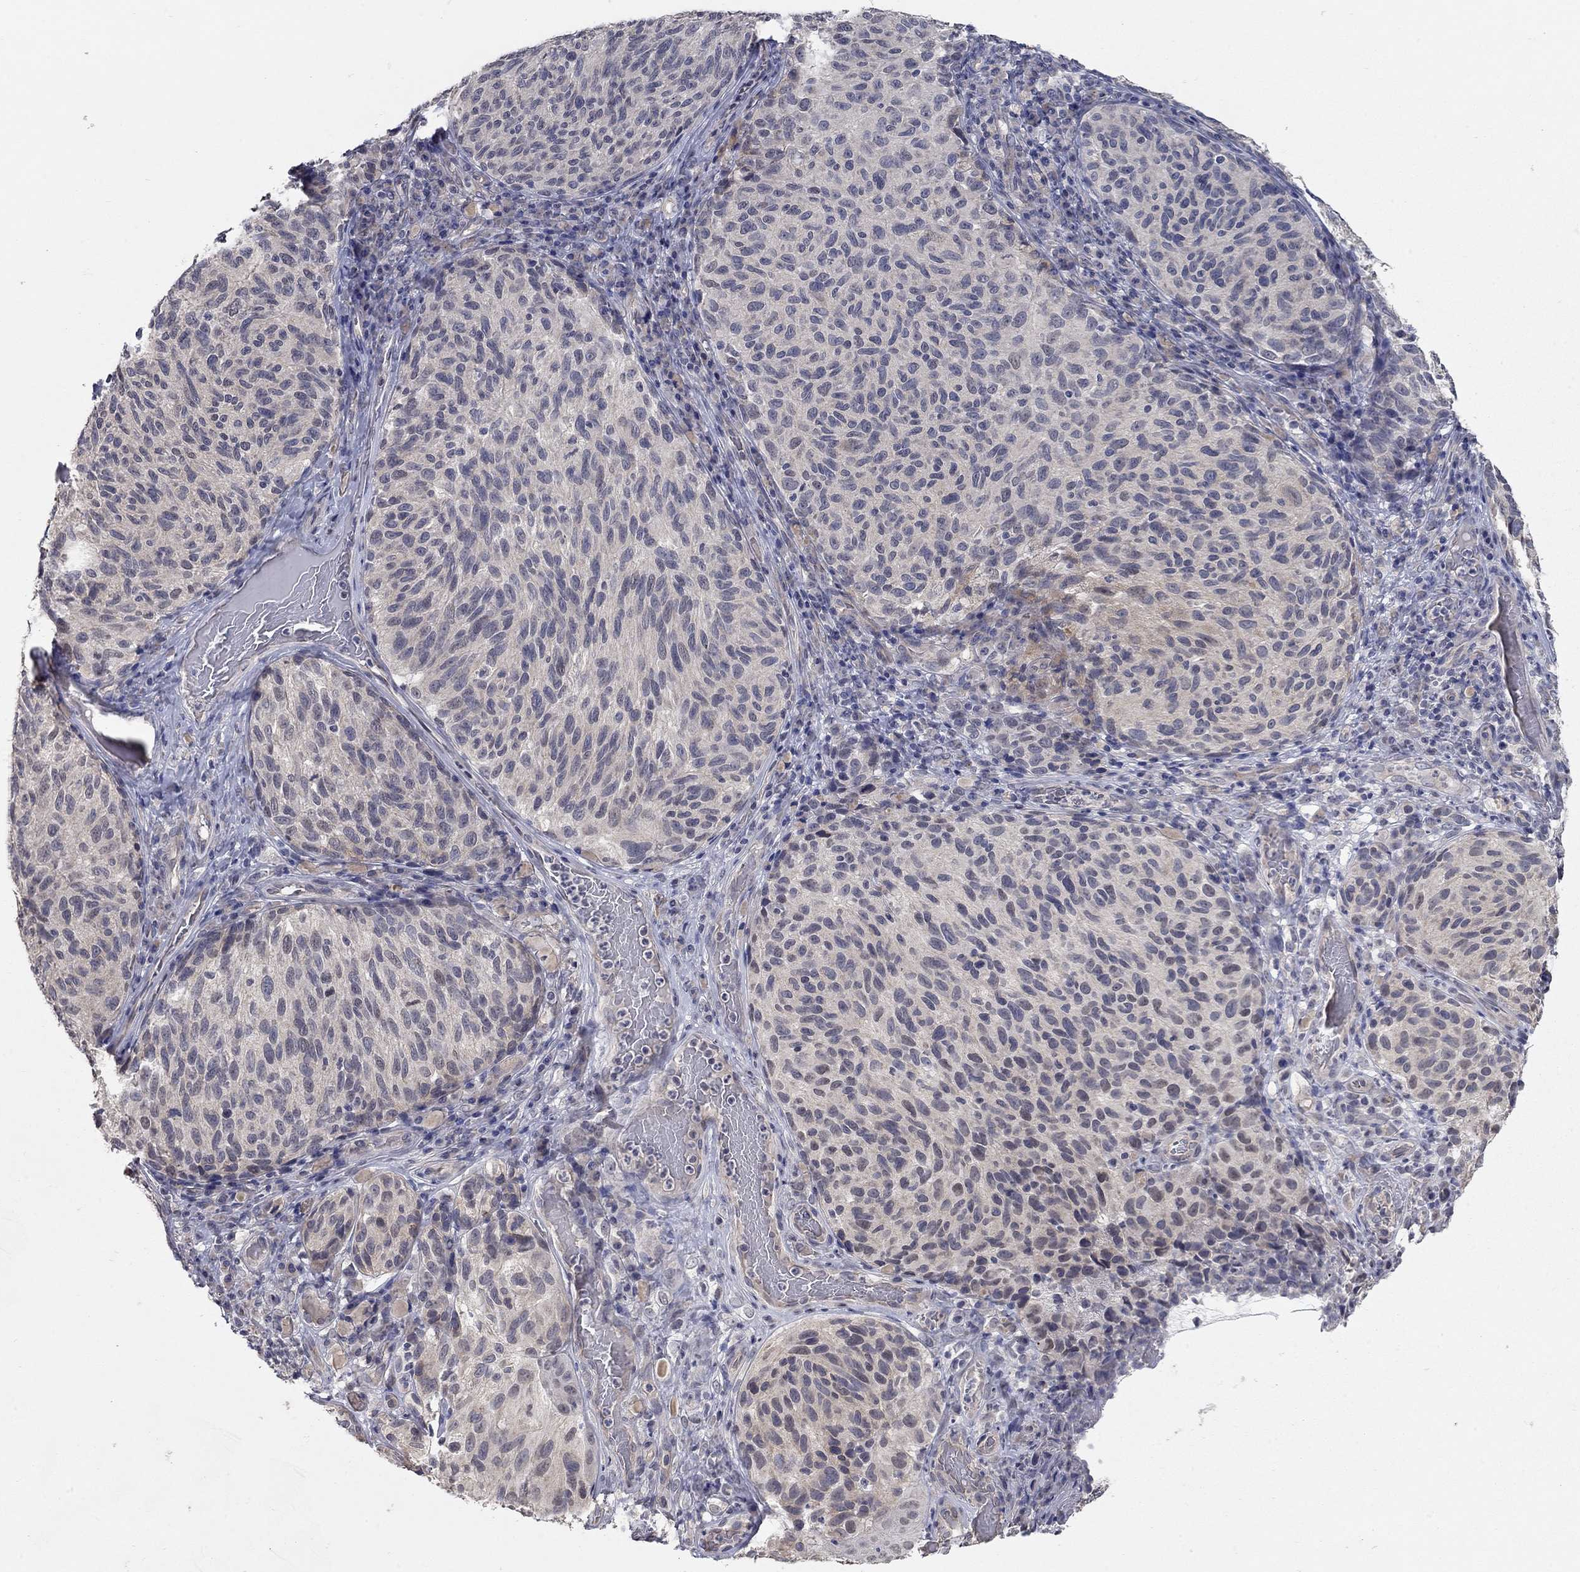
{"staining": {"intensity": "negative", "quantity": "none", "location": "none"}, "tissue": "melanoma", "cell_type": "Tumor cells", "image_type": "cancer", "snomed": [{"axis": "morphology", "description": "Malignant melanoma, NOS"}, {"axis": "topography", "description": "Skin"}], "caption": "Tumor cells show no significant positivity in melanoma.", "gene": "WASF3", "patient": {"sex": "female", "age": 73}}